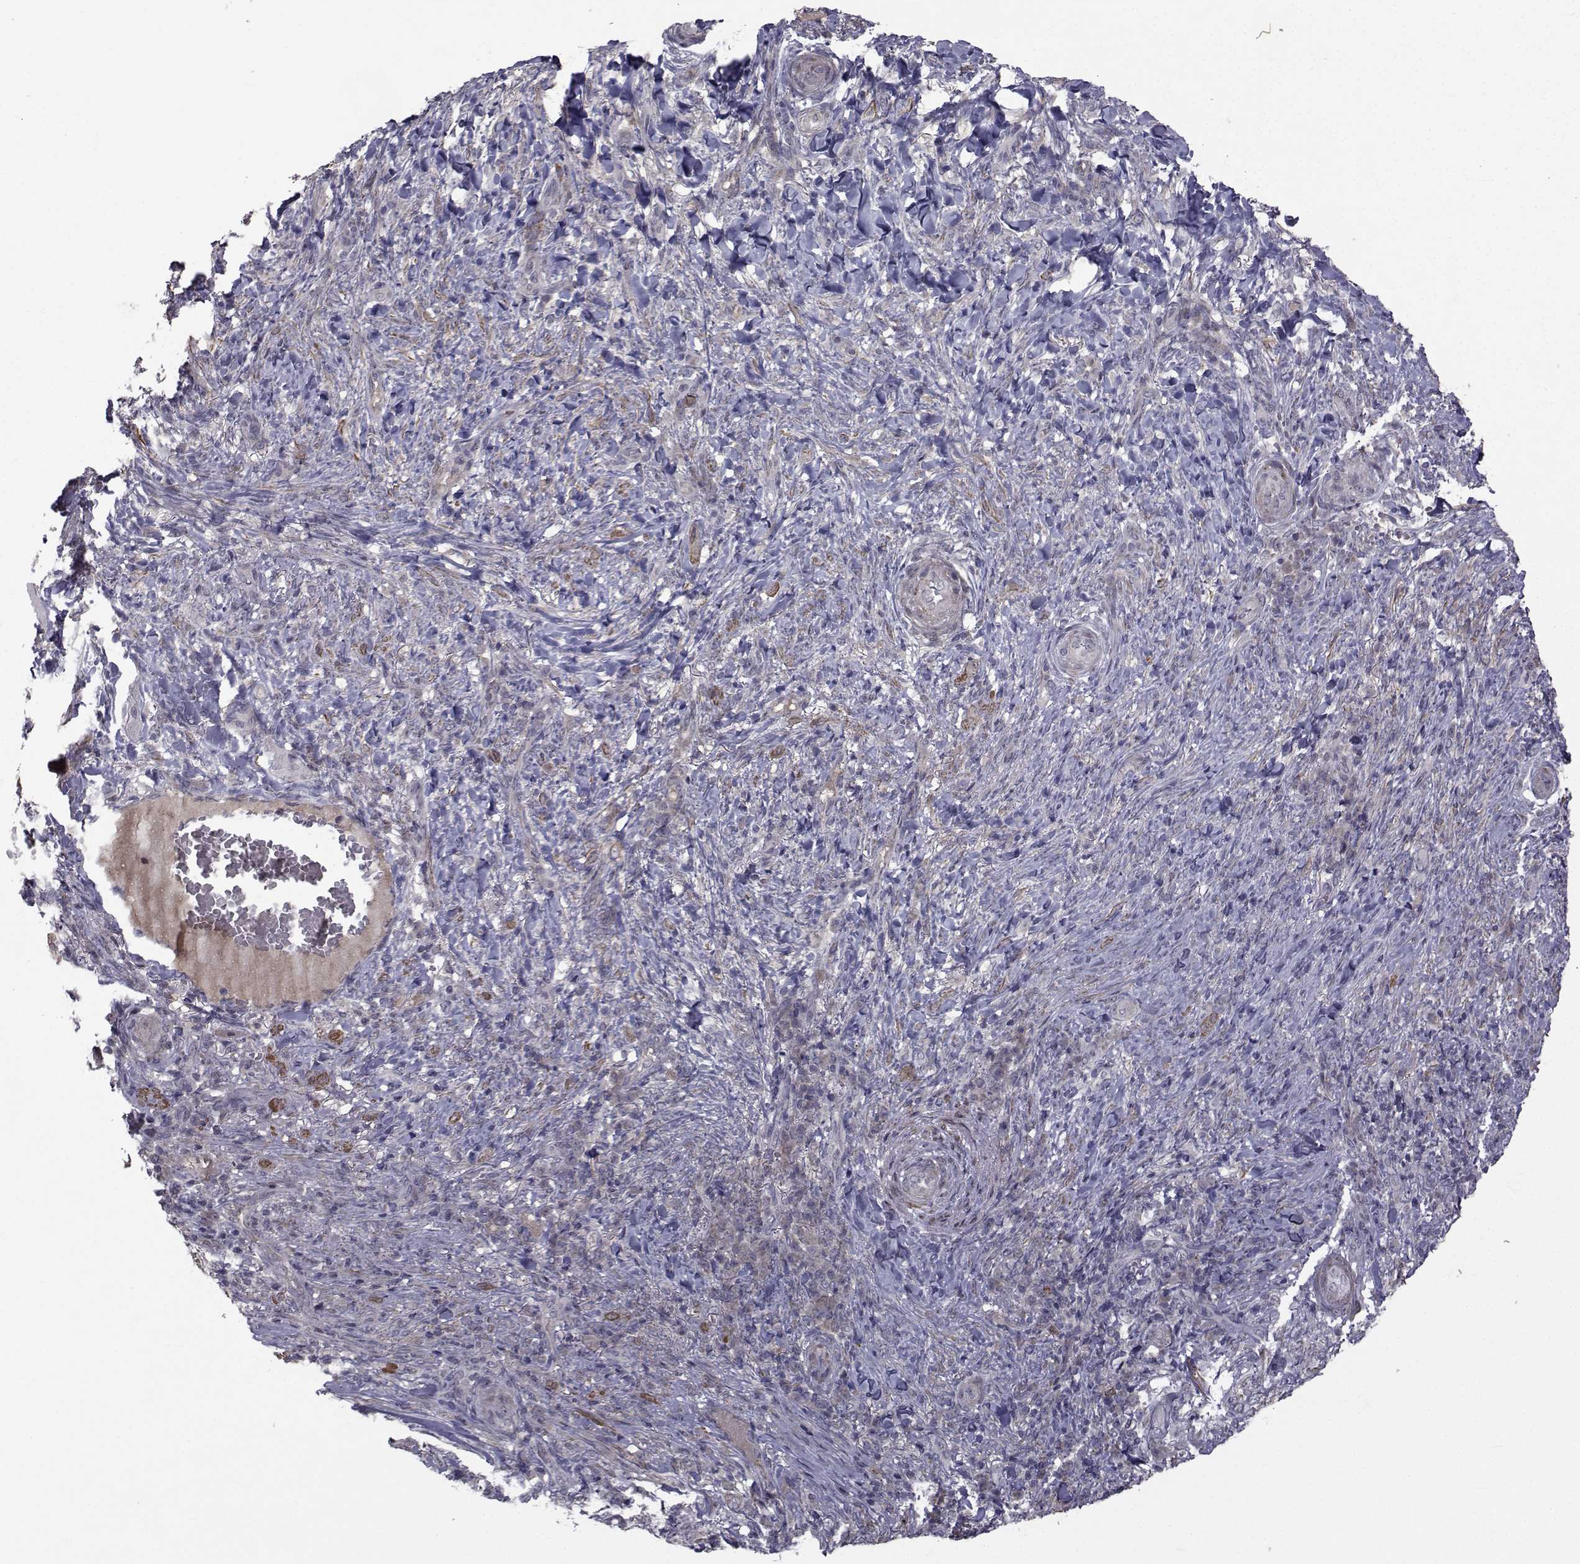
{"staining": {"intensity": "weak", "quantity": "<25%", "location": "cytoplasmic/membranous"}, "tissue": "skin cancer", "cell_type": "Tumor cells", "image_type": "cancer", "snomed": [{"axis": "morphology", "description": "Basal cell carcinoma"}, {"axis": "topography", "description": "Skin"}], "caption": "Tumor cells are negative for protein expression in human skin basal cell carcinoma.", "gene": "FDXR", "patient": {"sex": "female", "age": 69}}